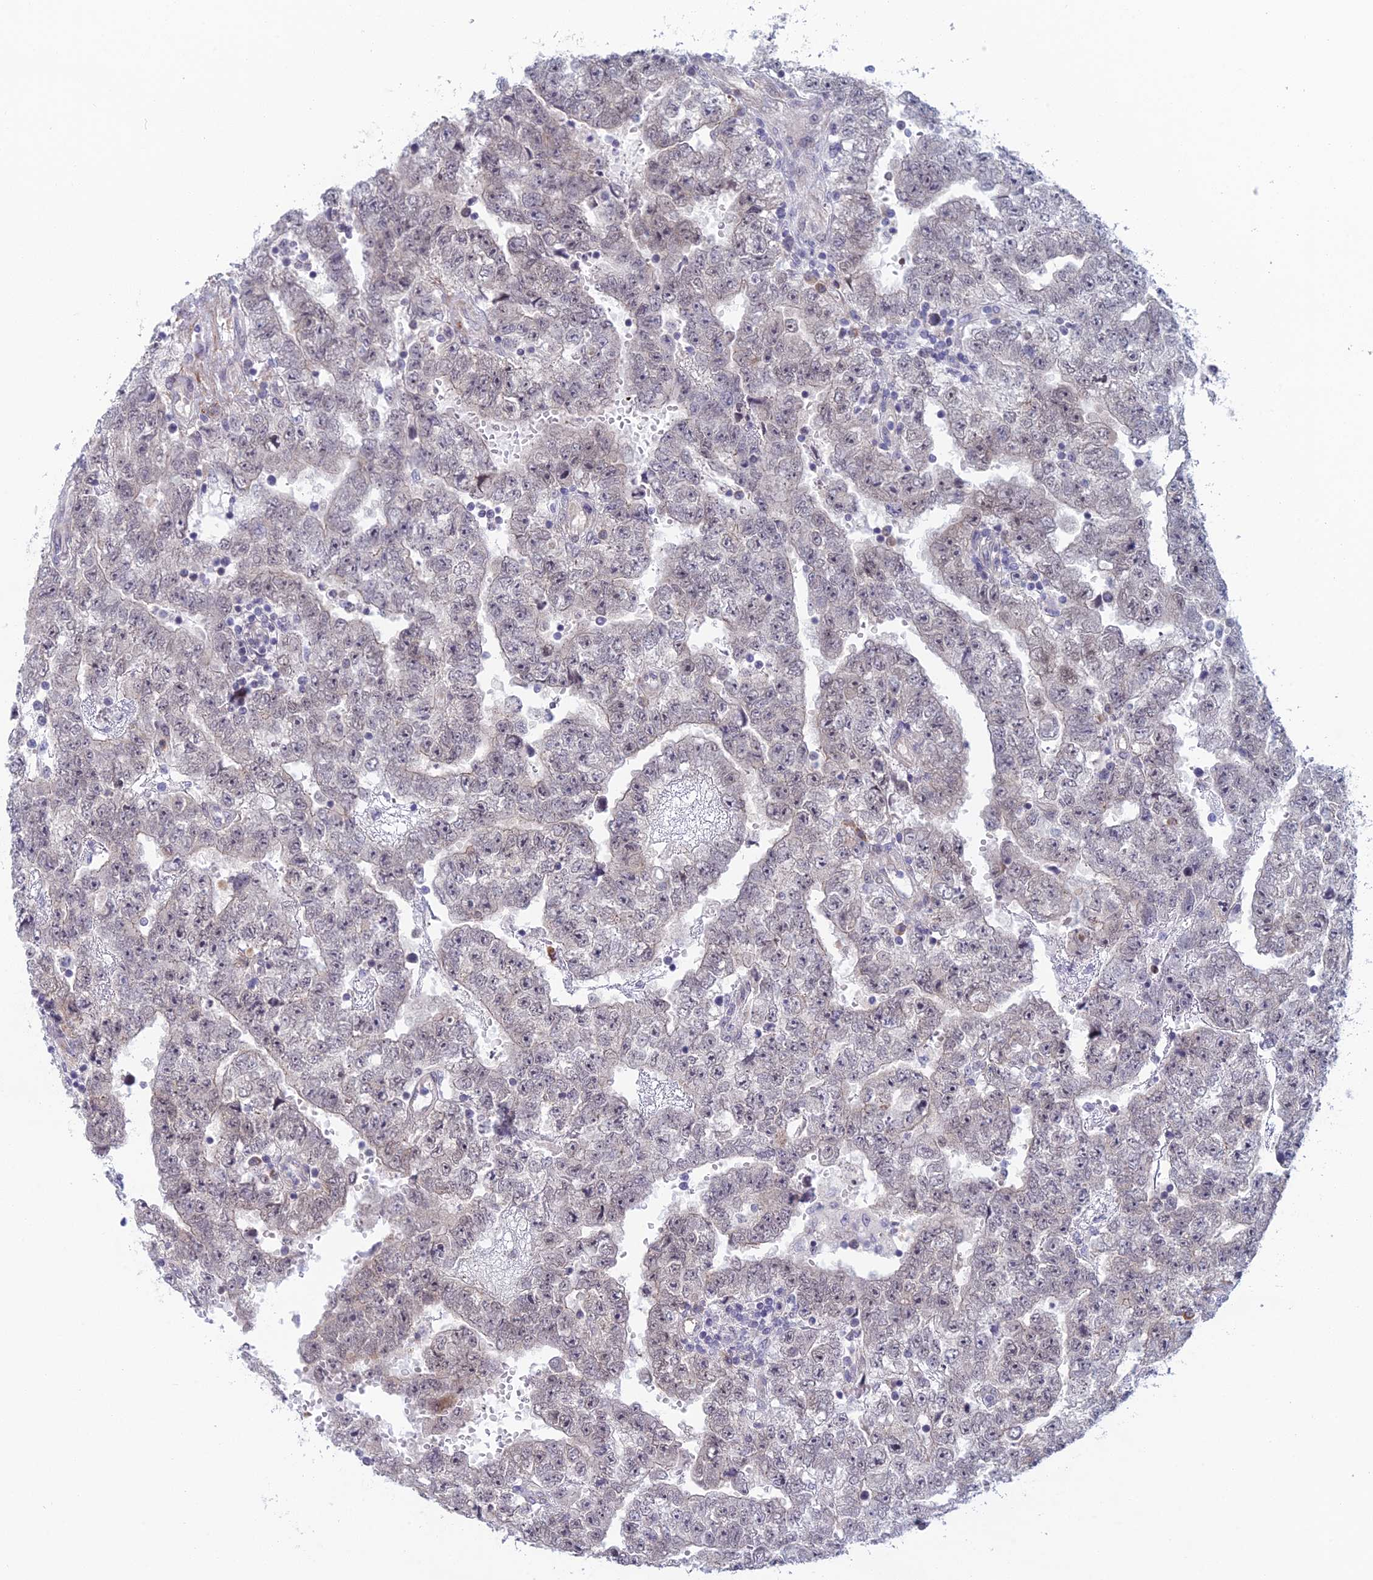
{"staining": {"intensity": "negative", "quantity": "none", "location": "none"}, "tissue": "testis cancer", "cell_type": "Tumor cells", "image_type": "cancer", "snomed": [{"axis": "morphology", "description": "Carcinoma, Embryonal, NOS"}, {"axis": "topography", "description": "Testis"}], "caption": "IHC histopathology image of neoplastic tissue: human testis cancer stained with DAB (3,3'-diaminobenzidine) displays no significant protein positivity in tumor cells.", "gene": "PPP1R26", "patient": {"sex": "male", "age": 25}}